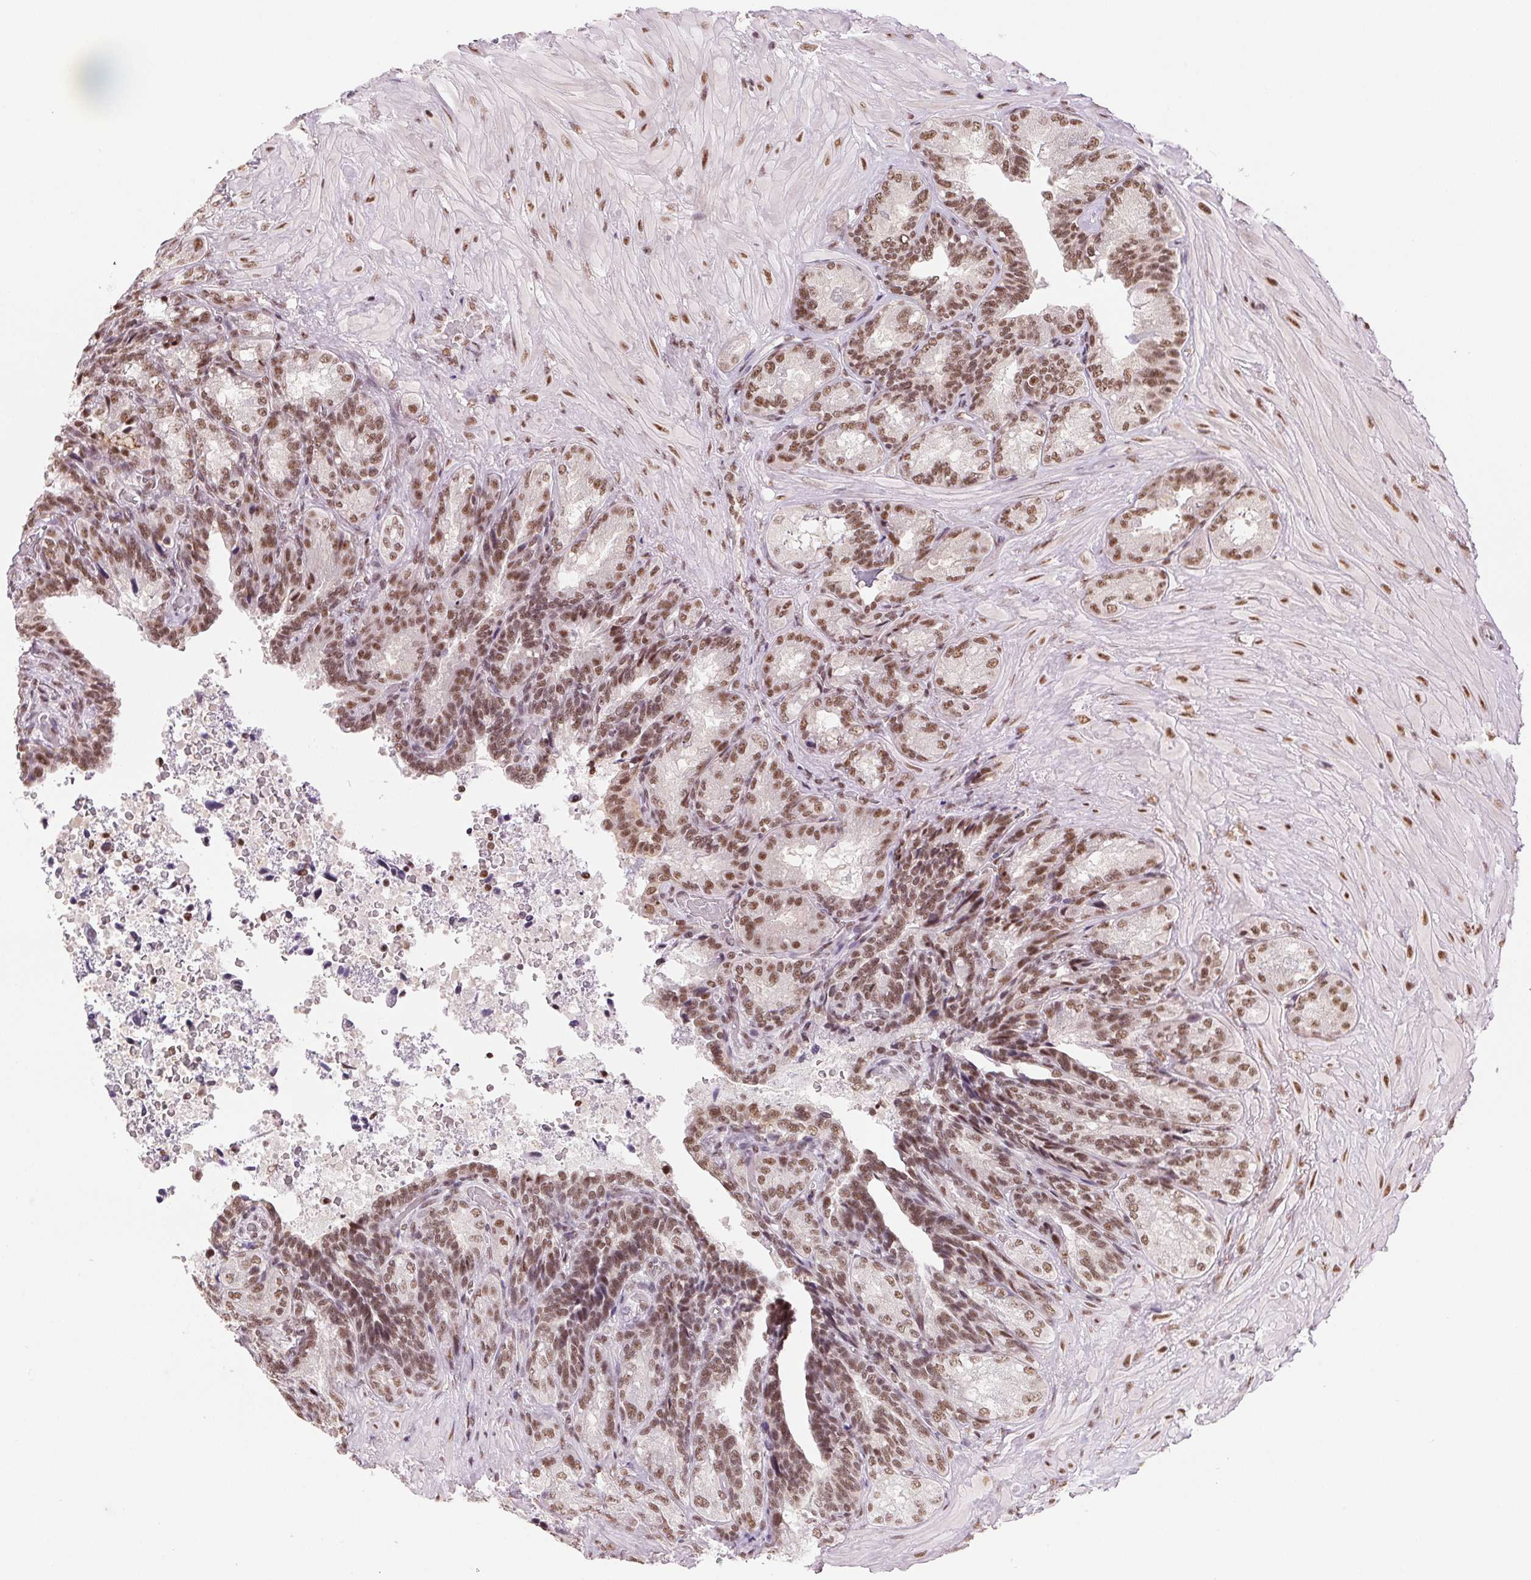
{"staining": {"intensity": "moderate", "quantity": ">75%", "location": "nuclear"}, "tissue": "seminal vesicle", "cell_type": "Glandular cells", "image_type": "normal", "snomed": [{"axis": "morphology", "description": "Normal tissue, NOS"}, {"axis": "topography", "description": "Seminal veicle"}], "caption": "Glandular cells display moderate nuclear staining in about >75% of cells in benign seminal vesicle. (DAB (3,3'-diaminobenzidine) = brown stain, brightfield microscopy at high magnification).", "gene": "IK", "patient": {"sex": "male", "age": 68}}